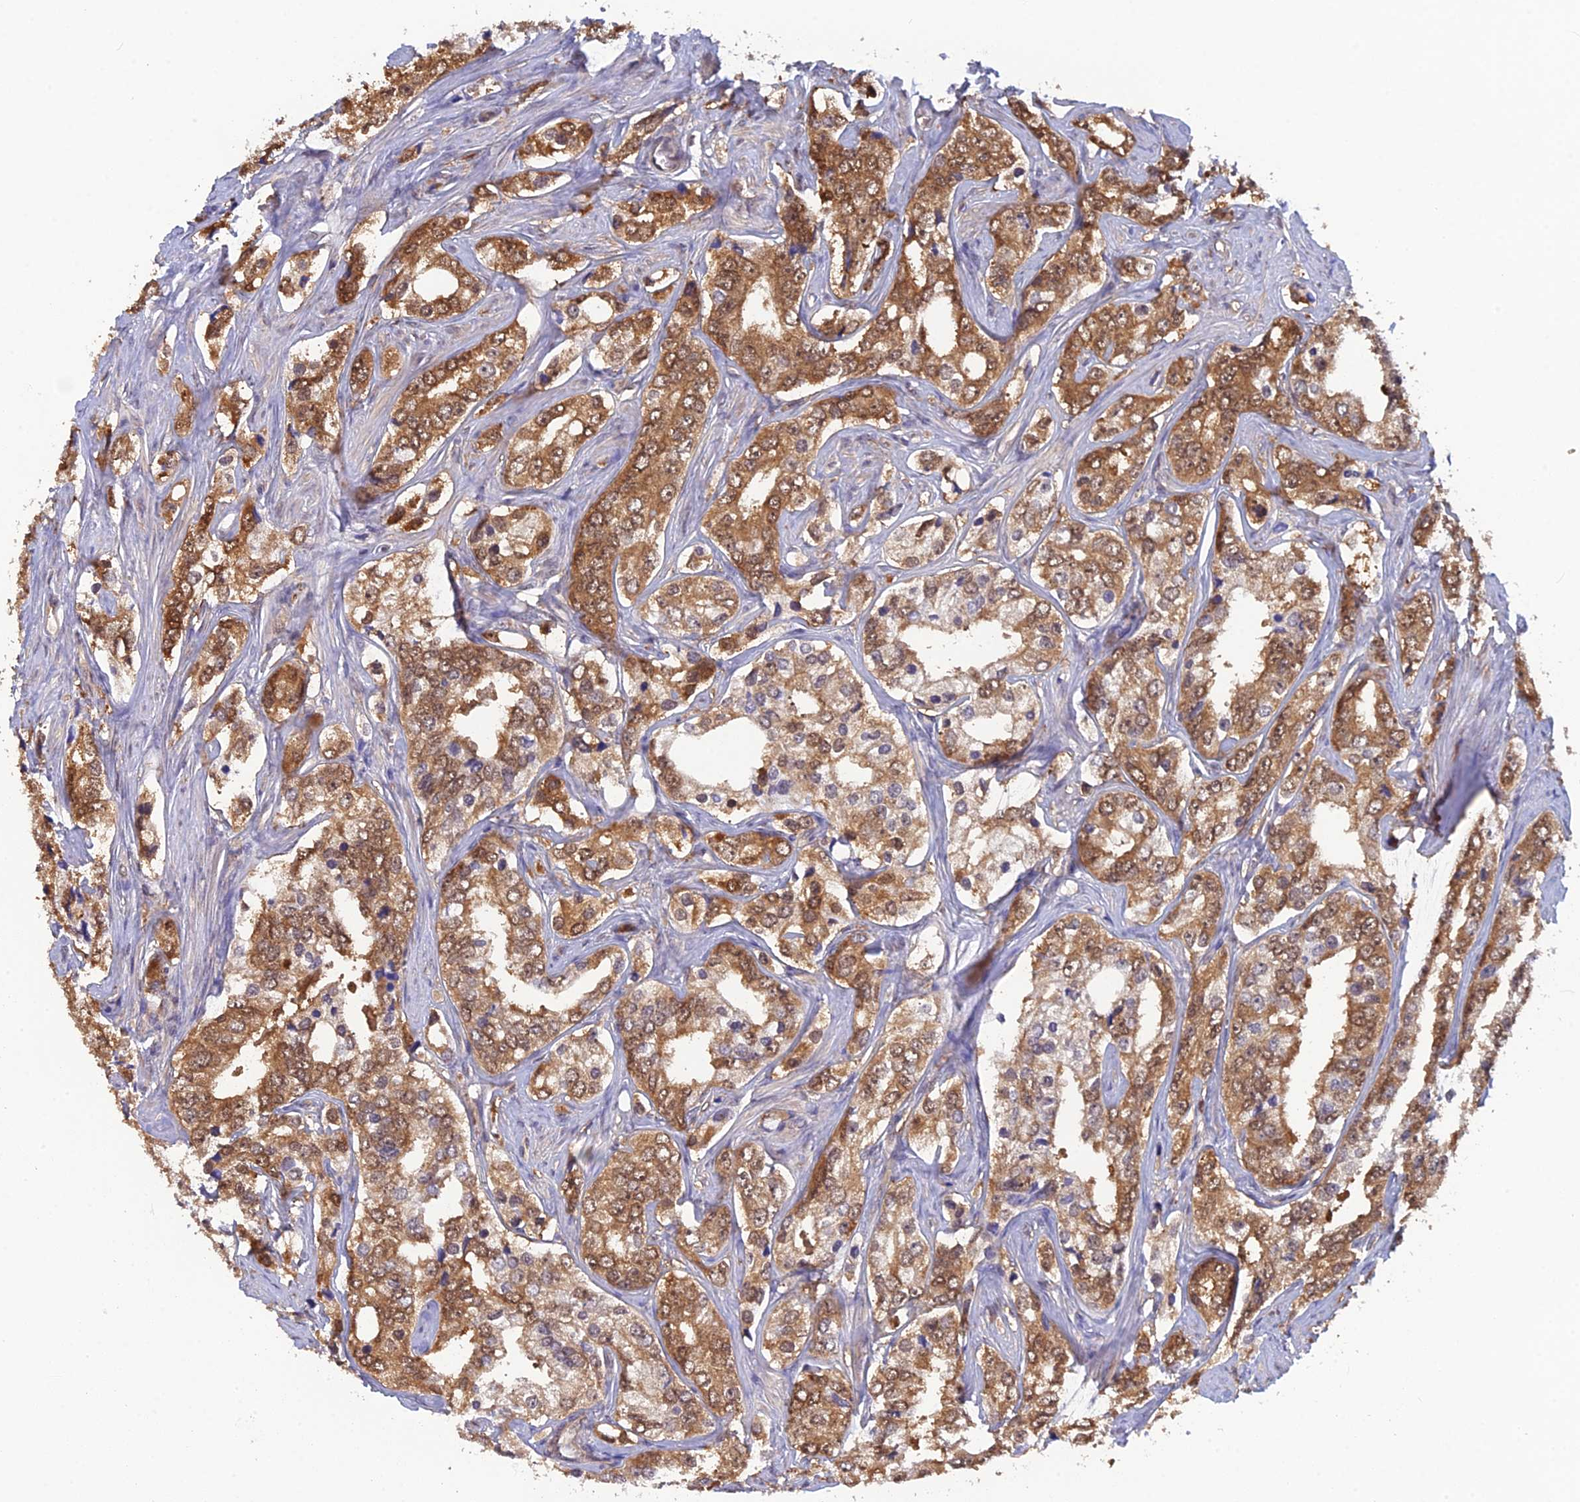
{"staining": {"intensity": "moderate", "quantity": ">75%", "location": "cytoplasmic/membranous,nuclear"}, "tissue": "prostate cancer", "cell_type": "Tumor cells", "image_type": "cancer", "snomed": [{"axis": "morphology", "description": "Adenocarcinoma, High grade"}, {"axis": "topography", "description": "Prostate"}], "caption": "Immunohistochemistry (IHC) of human prostate cancer (high-grade adenocarcinoma) demonstrates medium levels of moderate cytoplasmic/membranous and nuclear staining in about >75% of tumor cells.", "gene": "HINT1", "patient": {"sex": "male", "age": 66}}